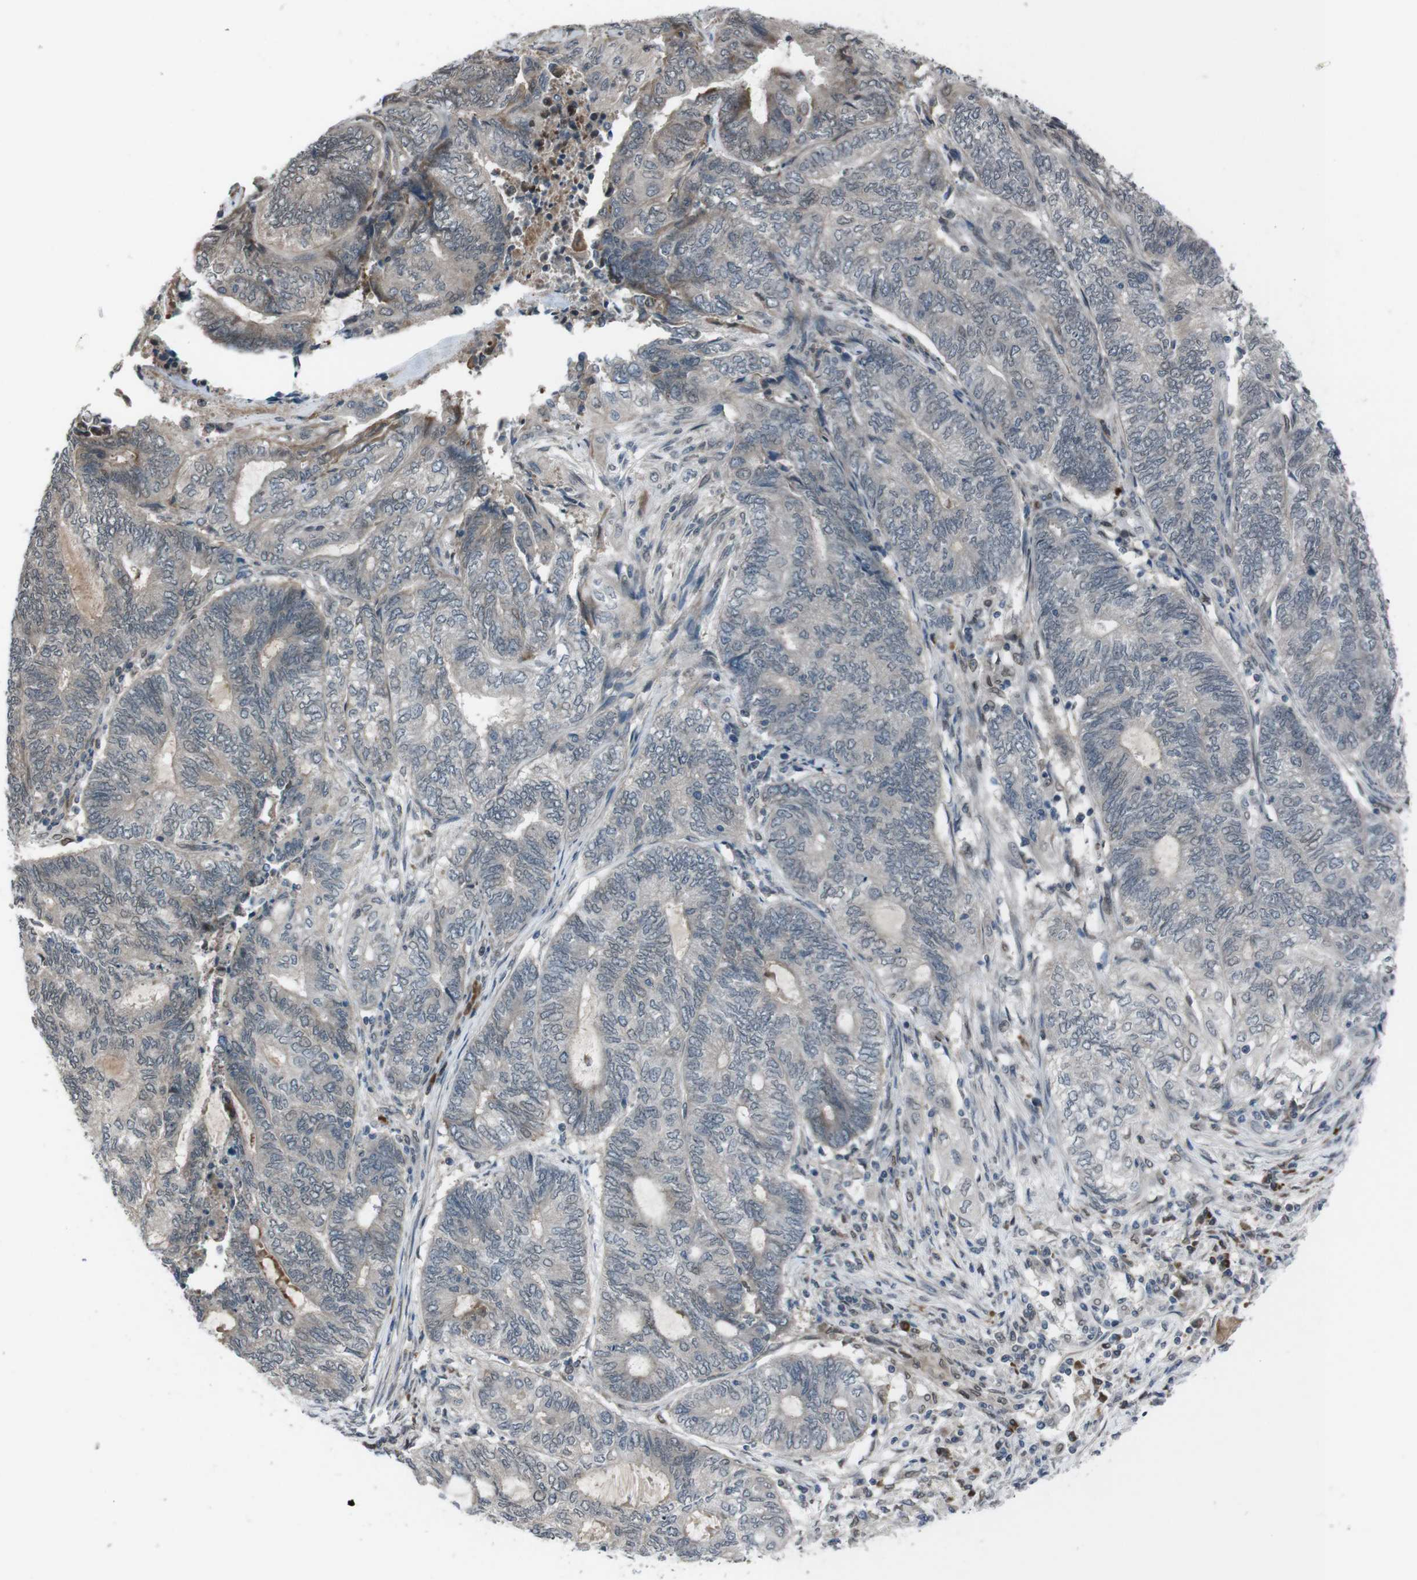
{"staining": {"intensity": "negative", "quantity": "none", "location": "none"}, "tissue": "endometrial cancer", "cell_type": "Tumor cells", "image_type": "cancer", "snomed": [{"axis": "morphology", "description": "Adenocarcinoma, NOS"}, {"axis": "topography", "description": "Uterus"}, {"axis": "topography", "description": "Endometrium"}], "caption": "Tumor cells show no significant positivity in endometrial cancer (adenocarcinoma).", "gene": "SS18L1", "patient": {"sex": "female", "age": 70}}